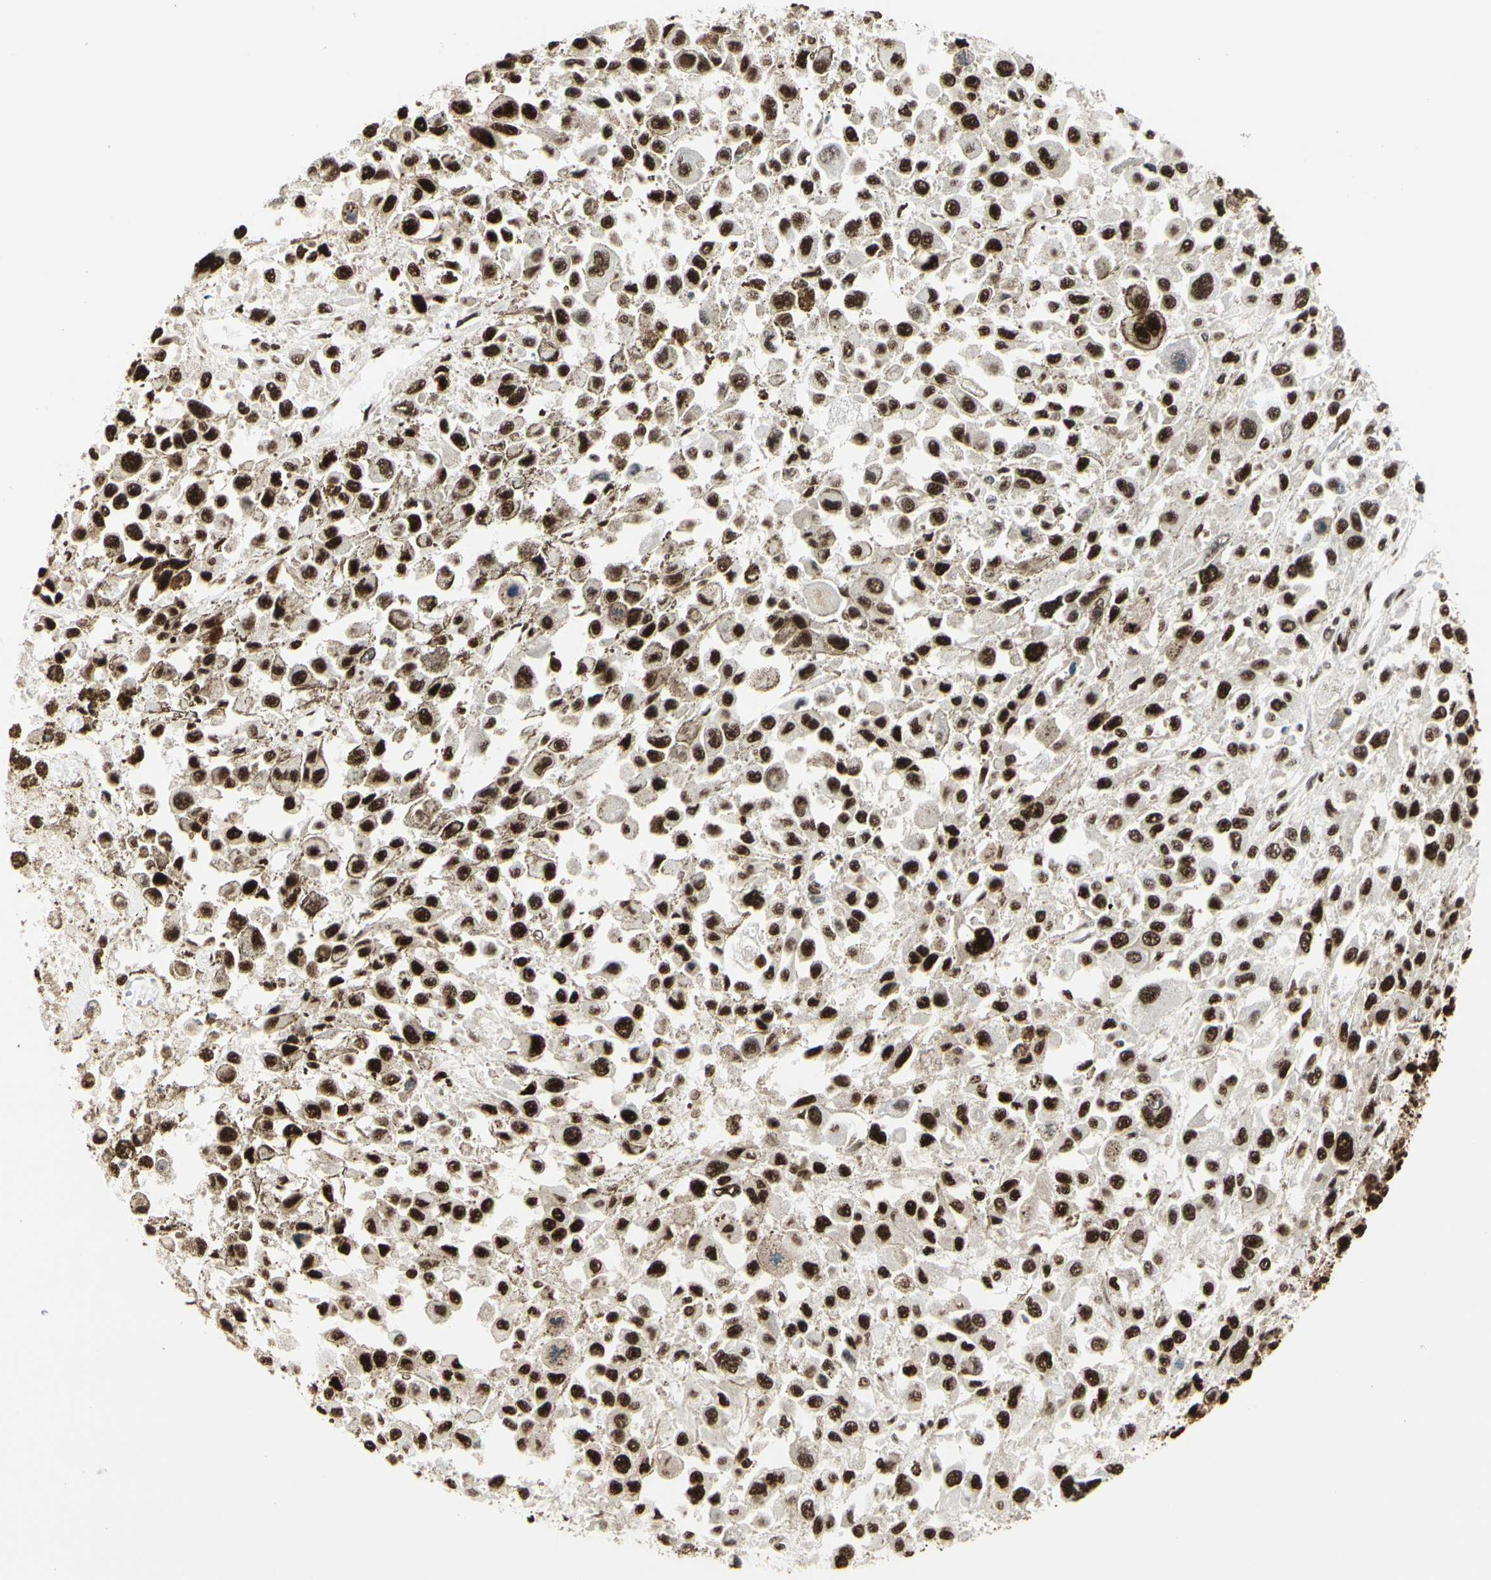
{"staining": {"intensity": "strong", "quantity": ">75%", "location": "nuclear"}, "tissue": "melanoma", "cell_type": "Tumor cells", "image_type": "cancer", "snomed": [{"axis": "morphology", "description": "Malignant melanoma, Metastatic site"}, {"axis": "topography", "description": "Lymph node"}], "caption": "Protein expression analysis of human melanoma reveals strong nuclear staining in approximately >75% of tumor cells.", "gene": "HEXIM1", "patient": {"sex": "male", "age": 59}}